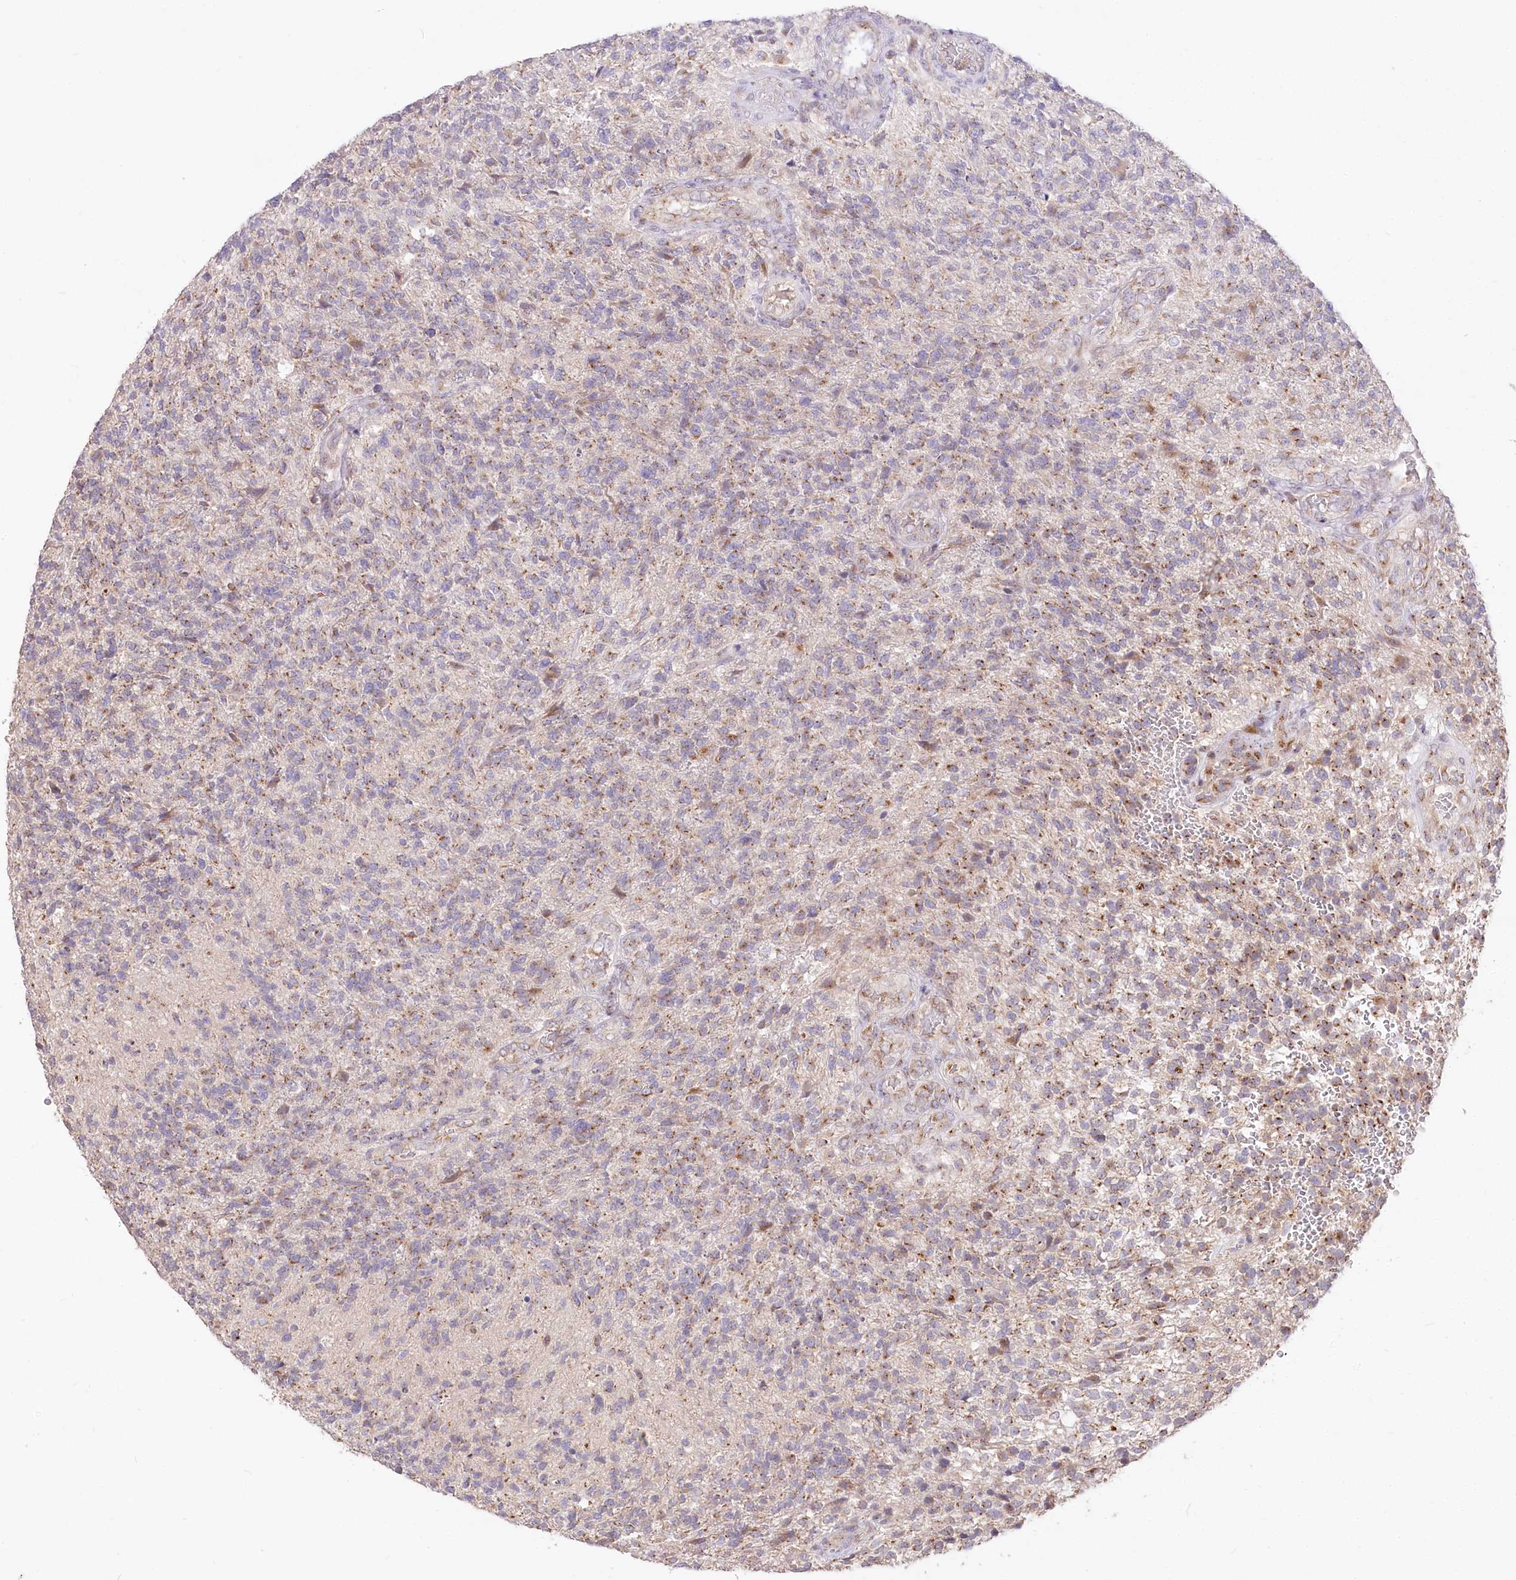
{"staining": {"intensity": "moderate", "quantity": "<25%", "location": "cytoplasmic/membranous"}, "tissue": "glioma", "cell_type": "Tumor cells", "image_type": "cancer", "snomed": [{"axis": "morphology", "description": "Glioma, malignant, High grade"}, {"axis": "topography", "description": "Brain"}], "caption": "Tumor cells display low levels of moderate cytoplasmic/membranous staining in approximately <25% of cells in human malignant high-grade glioma.", "gene": "STT3B", "patient": {"sex": "male", "age": 56}}